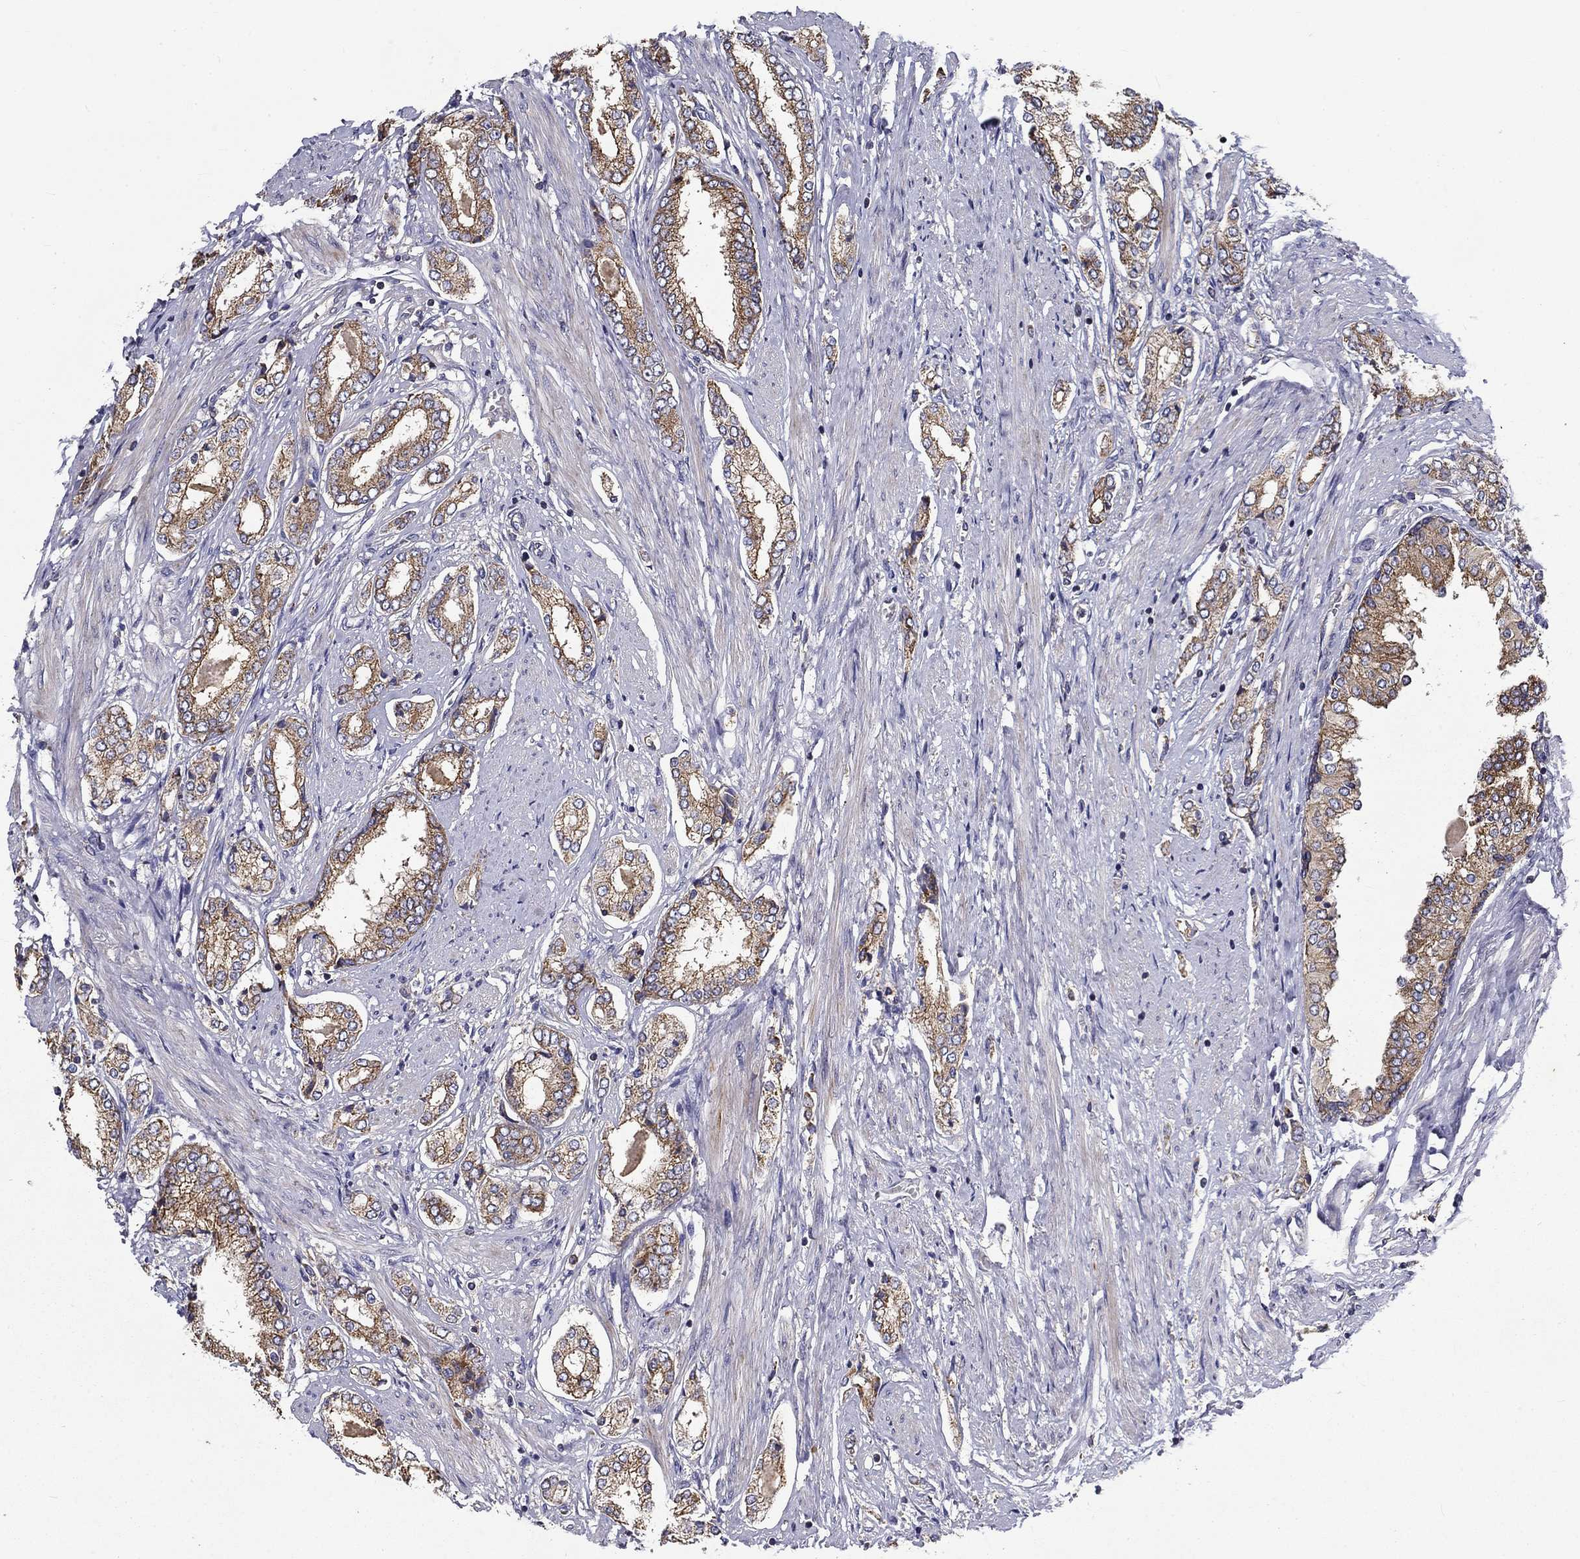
{"staining": {"intensity": "moderate", "quantity": ">75%", "location": "cytoplasmic/membranous"}, "tissue": "prostate cancer", "cell_type": "Tumor cells", "image_type": "cancer", "snomed": [{"axis": "morphology", "description": "Adenocarcinoma, NOS"}, {"axis": "topography", "description": "Prostate"}], "caption": "Tumor cells exhibit moderate cytoplasmic/membranous staining in about >75% of cells in prostate cancer. (Brightfield microscopy of DAB IHC at high magnification).", "gene": "ALDH4A1", "patient": {"sex": "male", "age": 63}}